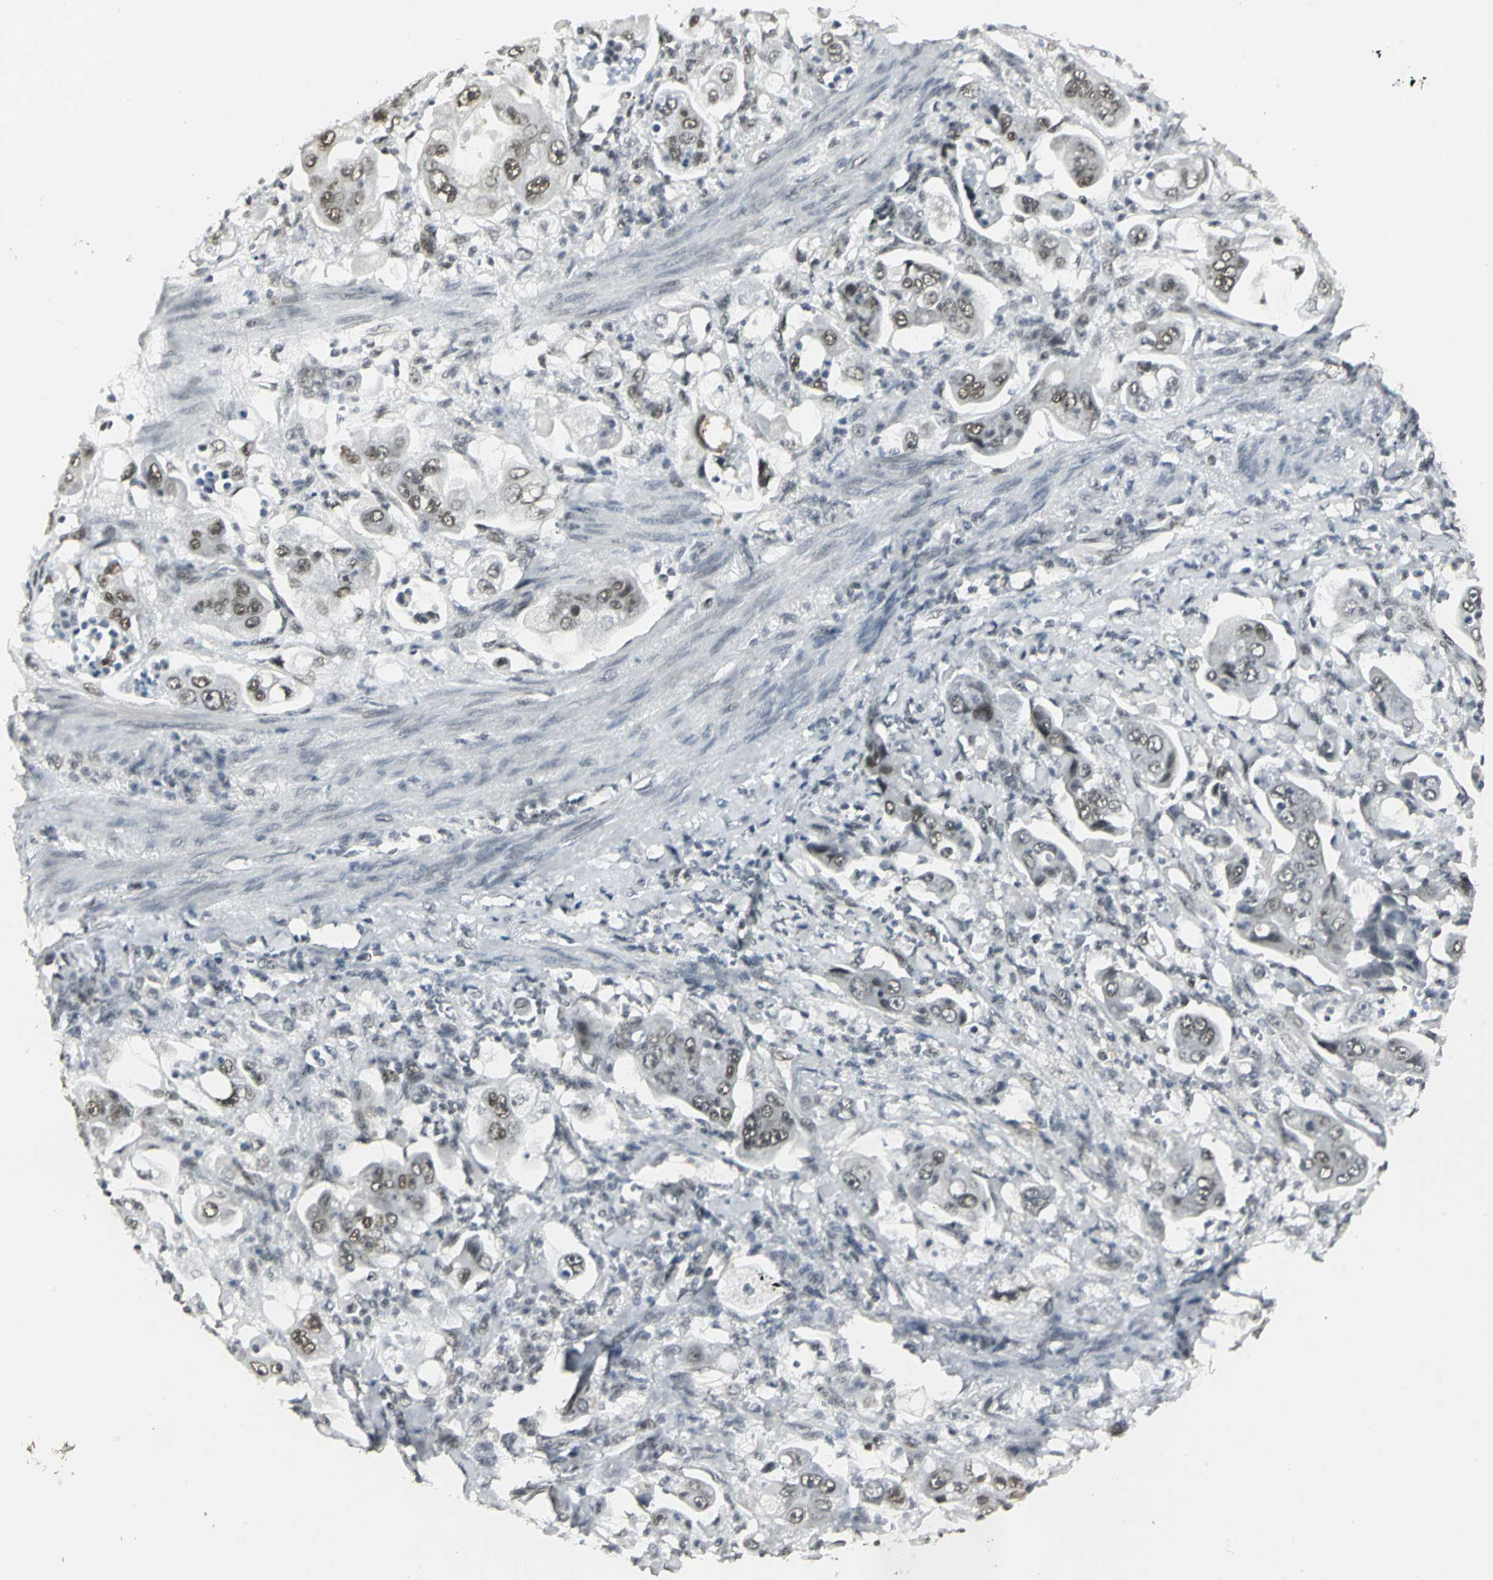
{"staining": {"intensity": "moderate", "quantity": ">75%", "location": "nuclear"}, "tissue": "stomach cancer", "cell_type": "Tumor cells", "image_type": "cancer", "snomed": [{"axis": "morphology", "description": "Adenocarcinoma, NOS"}, {"axis": "topography", "description": "Stomach"}], "caption": "Human stomach adenocarcinoma stained with a protein marker reveals moderate staining in tumor cells.", "gene": "CBX3", "patient": {"sex": "male", "age": 62}}